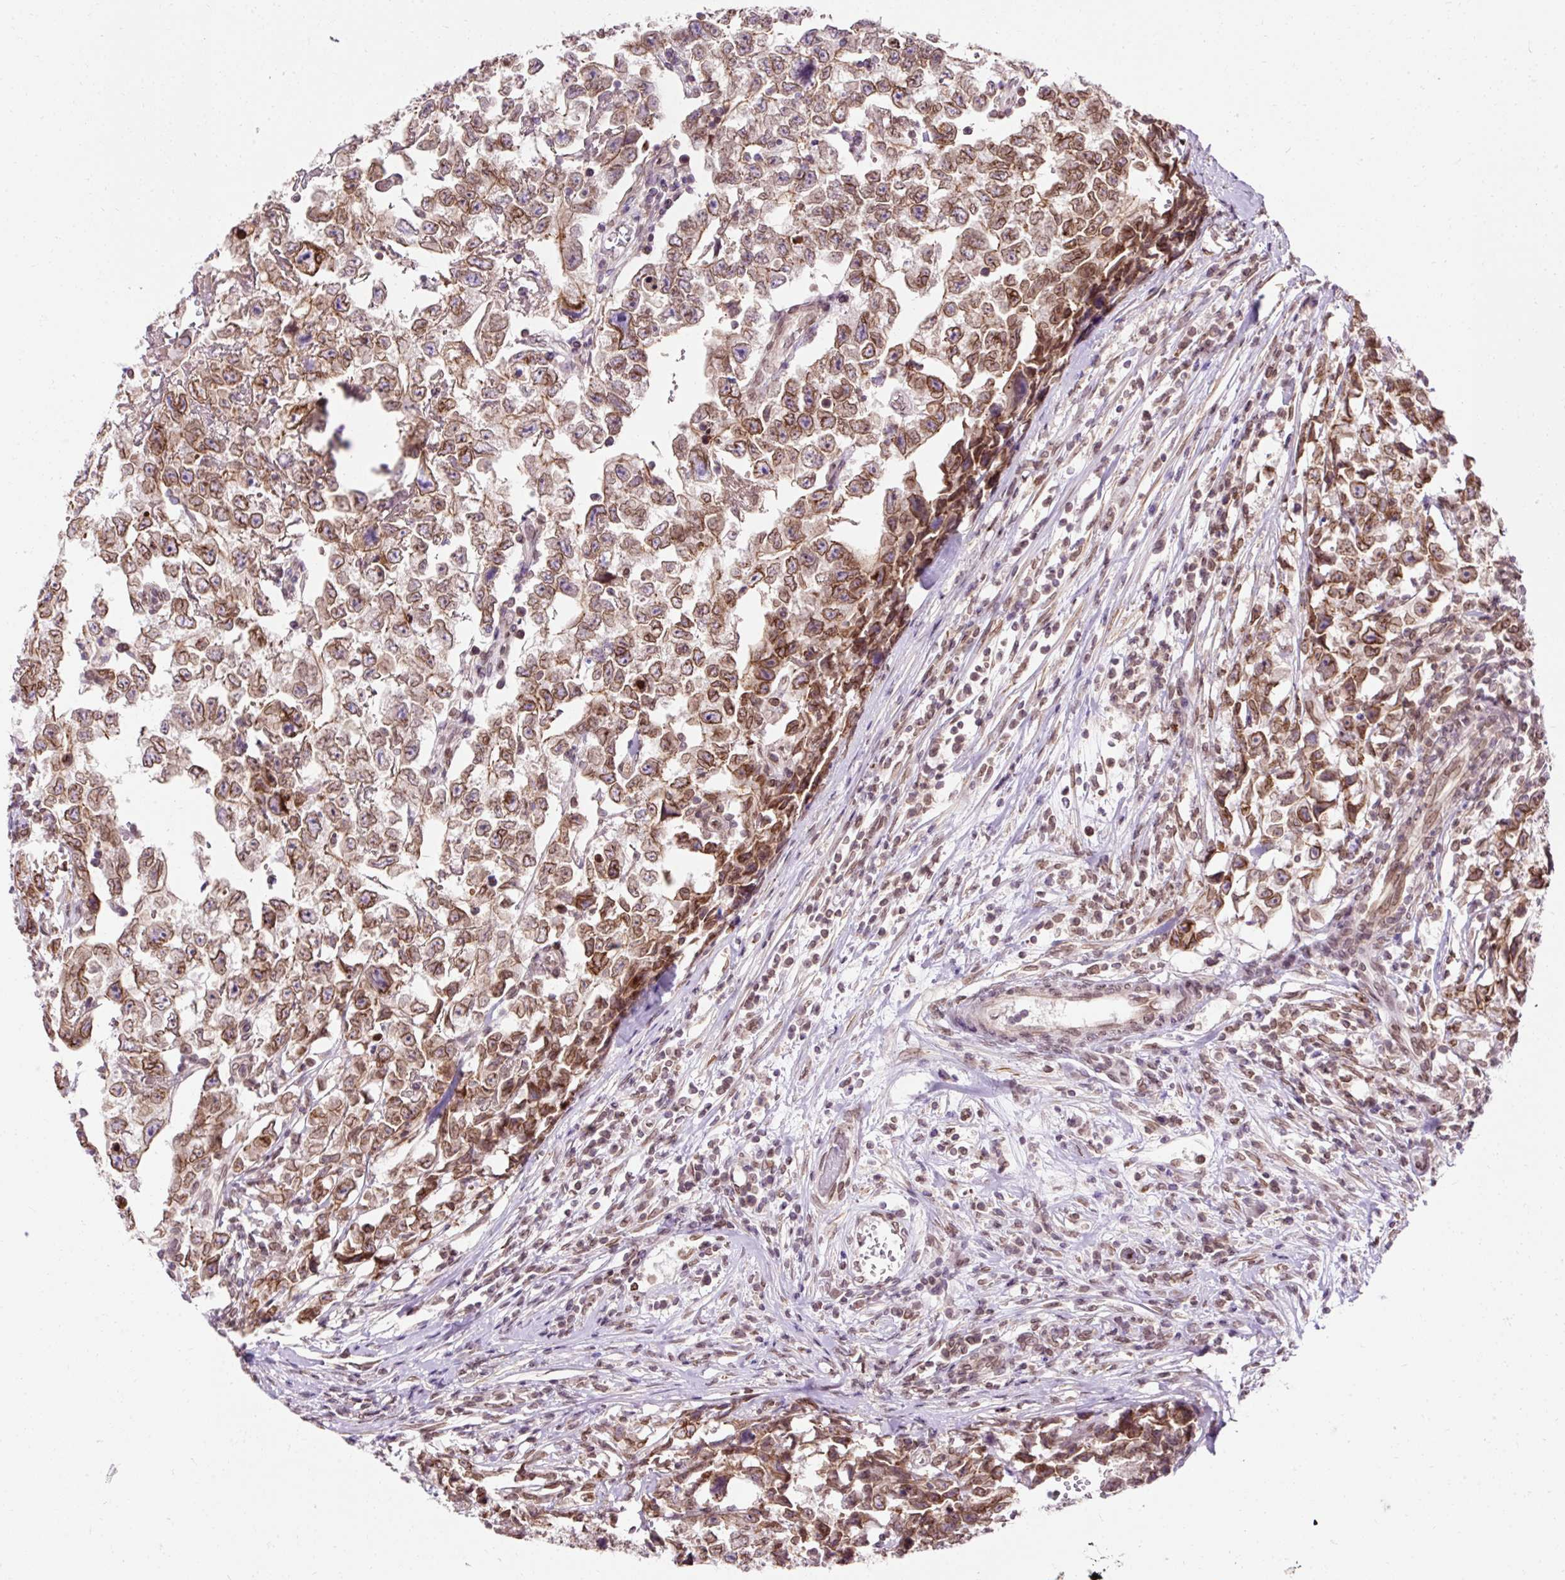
{"staining": {"intensity": "moderate", "quantity": ">75%", "location": "cytoplasmic/membranous,nuclear"}, "tissue": "testis cancer", "cell_type": "Tumor cells", "image_type": "cancer", "snomed": [{"axis": "morphology", "description": "Carcinoma, Embryonal, NOS"}, {"axis": "topography", "description": "Testis"}], "caption": "The immunohistochemical stain highlights moderate cytoplasmic/membranous and nuclear expression in tumor cells of testis cancer (embryonal carcinoma) tissue.", "gene": "ZNF610", "patient": {"sex": "male", "age": 22}}